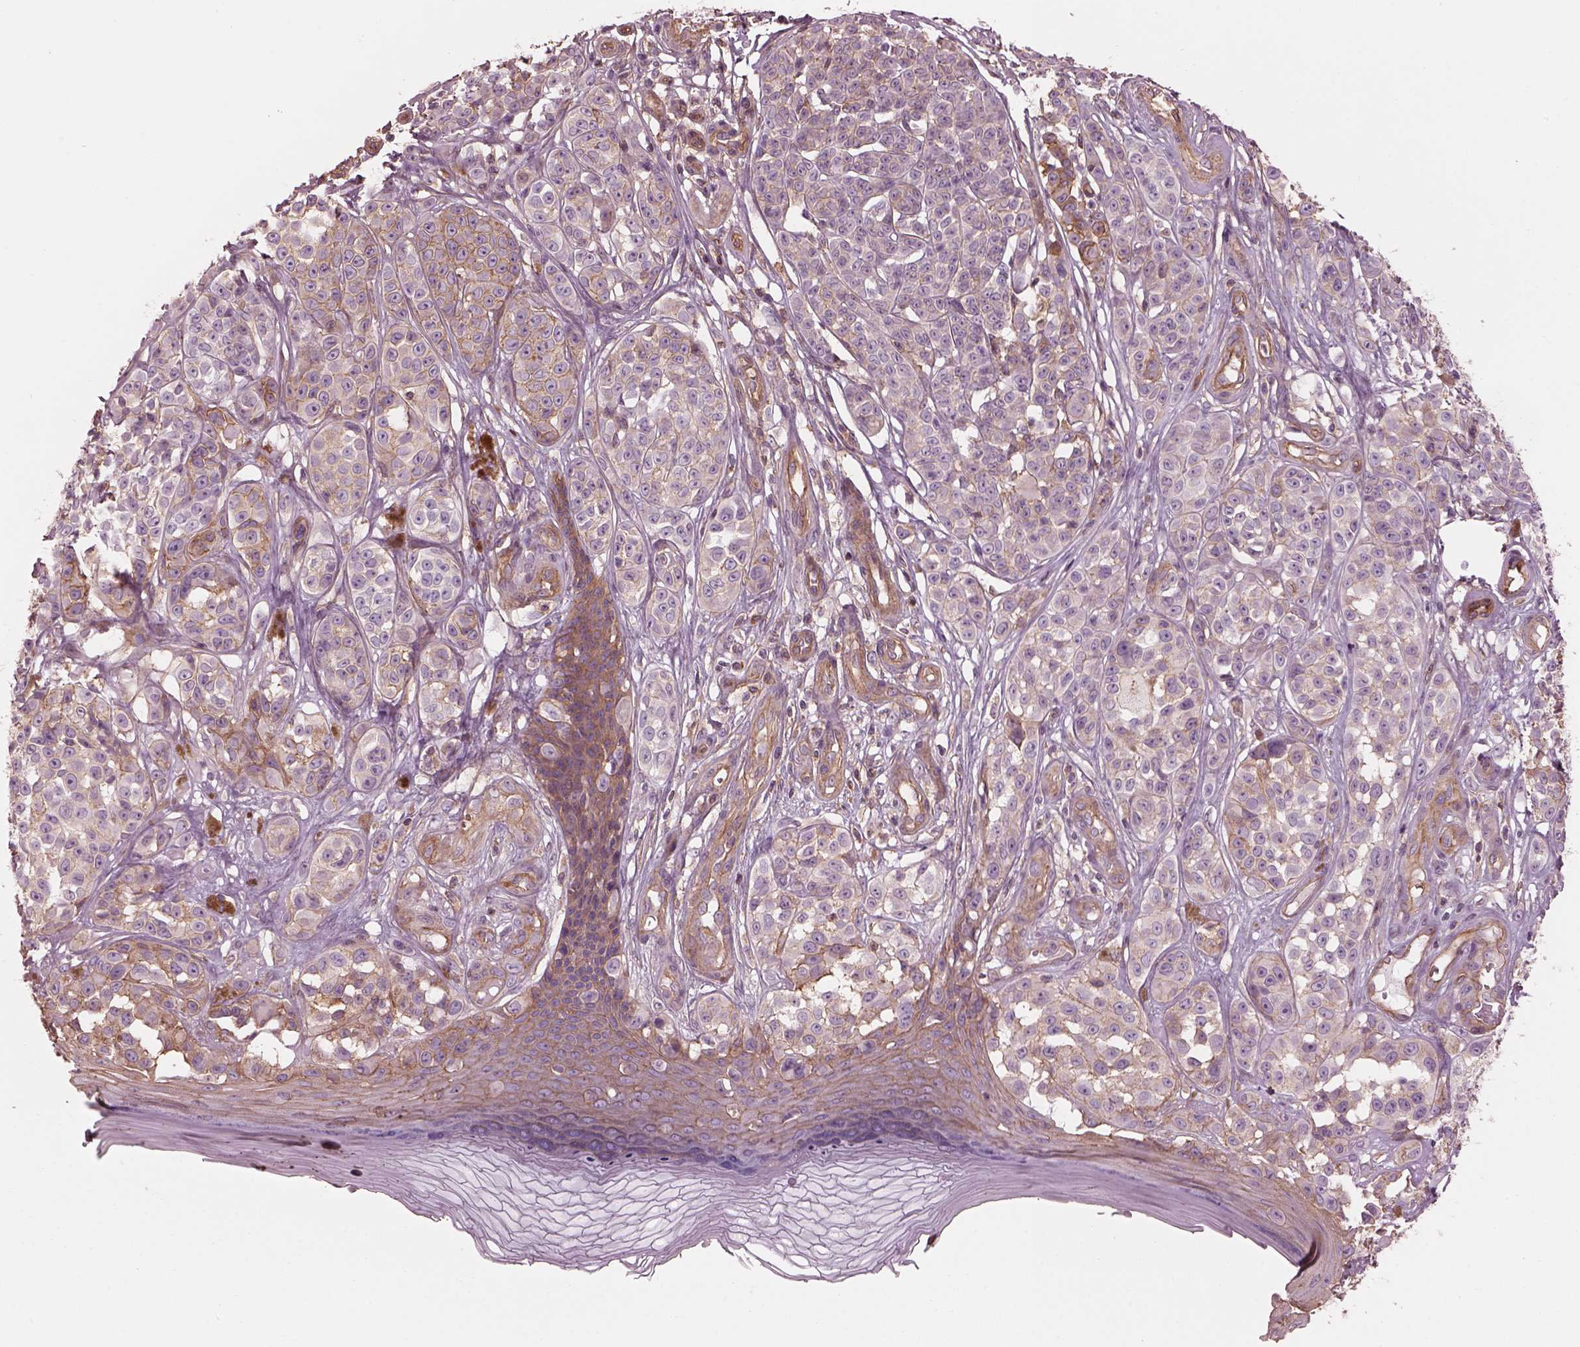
{"staining": {"intensity": "moderate", "quantity": "<25%", "location": "cytoplasmic/membranous"}, "tissue": "melanoma", "cell_type": "Tumor cells", "image_type": "cancer", "snomed": [{"axis": "morphology", "description": "Malignant melanoma, NOS"}, {"axis": "topography", "description": "Skin"}], "caption": "Immunohistochemical staining of melanoma shows low levels of moderate cytoplasmic/membranous protein staining in approximately <25% of tumor cells.", "gene": "ELAPOR1", "patient": {"sex": "female", "age": 90}}